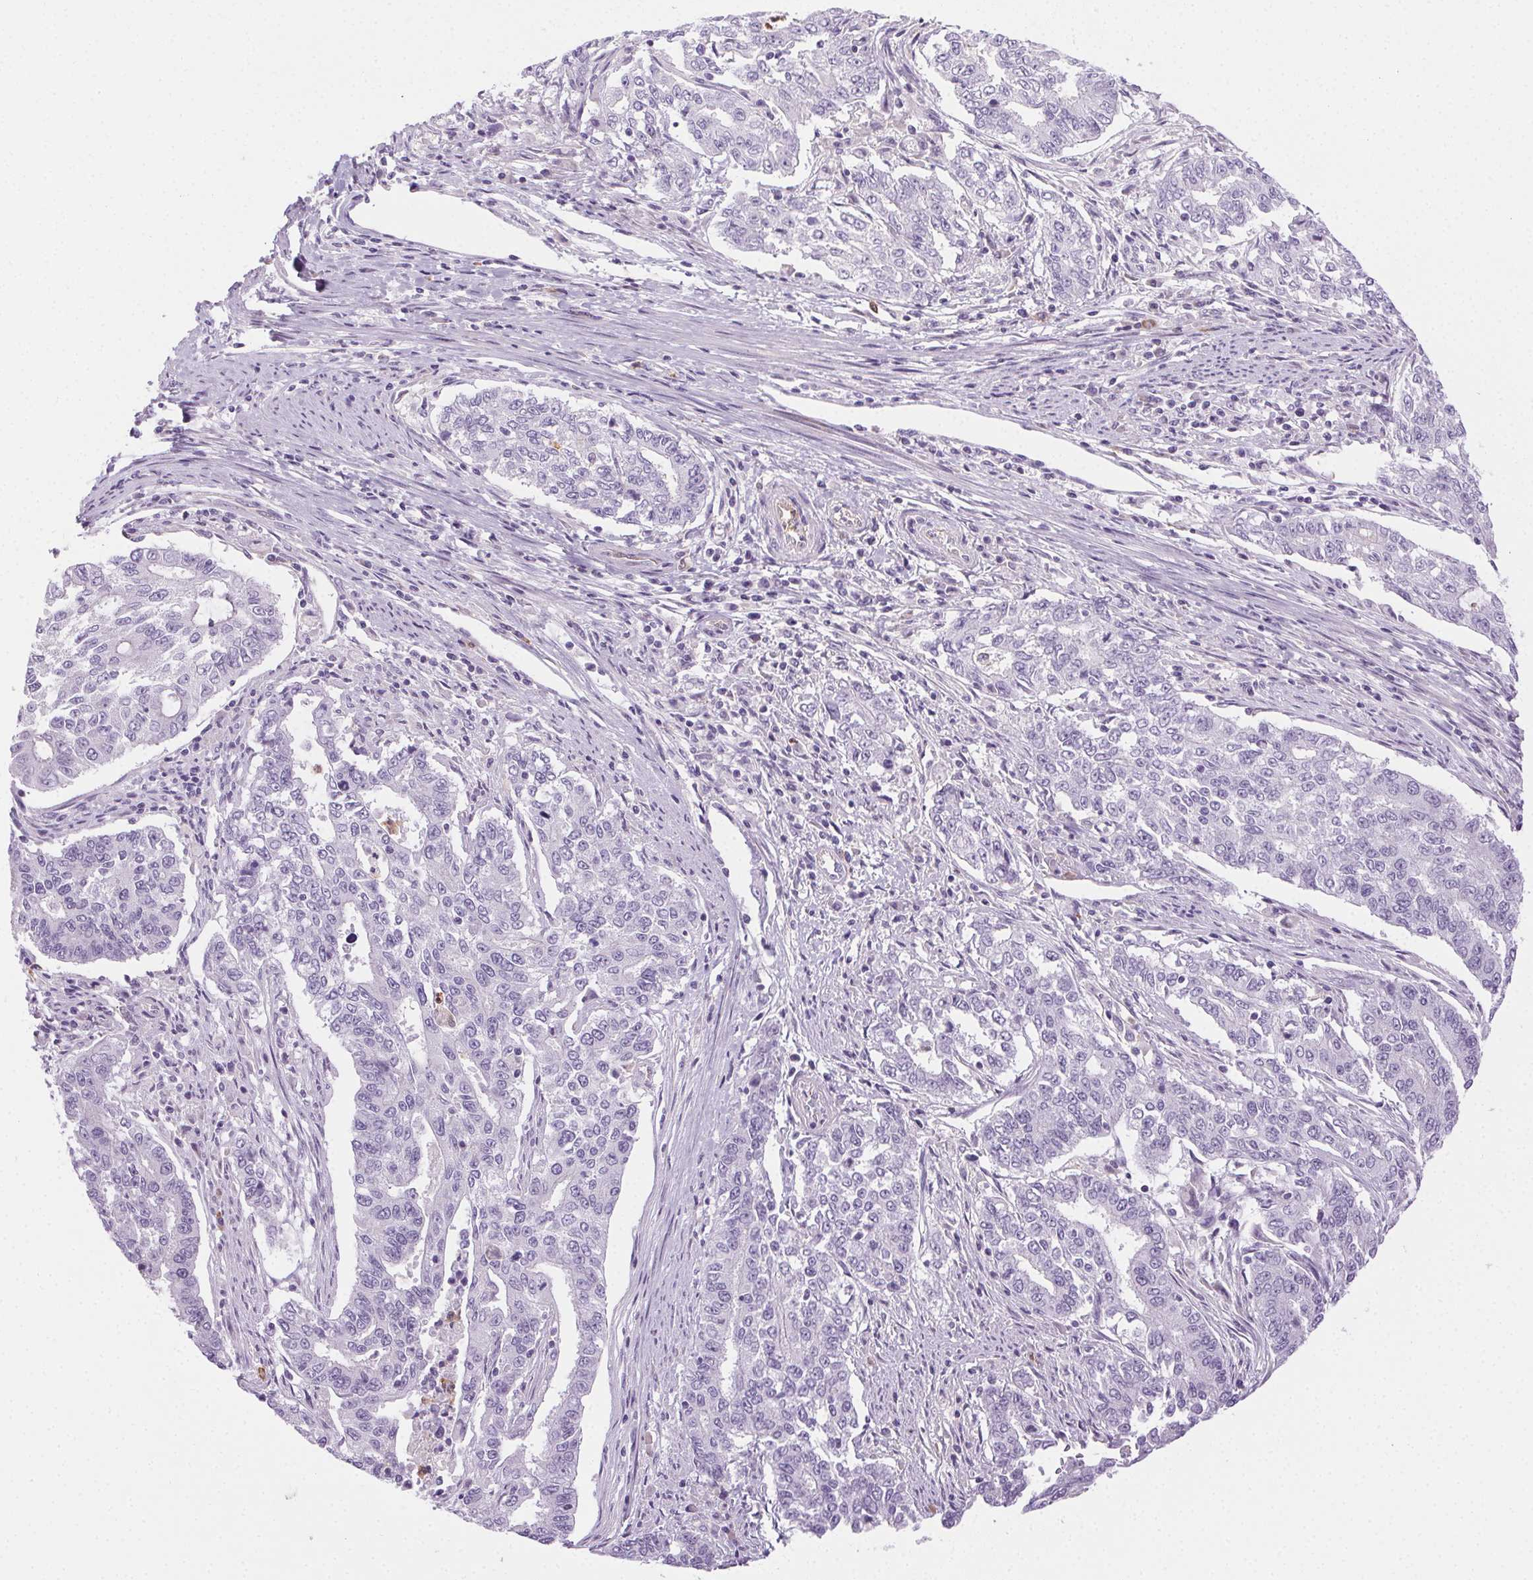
{"staining": {"intensity": "negative", "quantity": "none", "location": "none"}, "tissue": "endometrial cancer", "cell_type": "Tumor cells", "image_type": "cancer", "snomed": [{"axis": "morphology", "description": "Adenocarcinoma, NOS"}, {"axis": "topography", "description": "Uterus"}], "caption": "High magnification brightfield microscopy of endometrial adenocarcinoma stained with DAB (3,3'-diaminobenzidine) (brown) and counterstained with hematoxylin (blue): tumor cells show no significant staining.", "gene": "TMEM45A", "patient": {"sex": "female", "age": 59}}